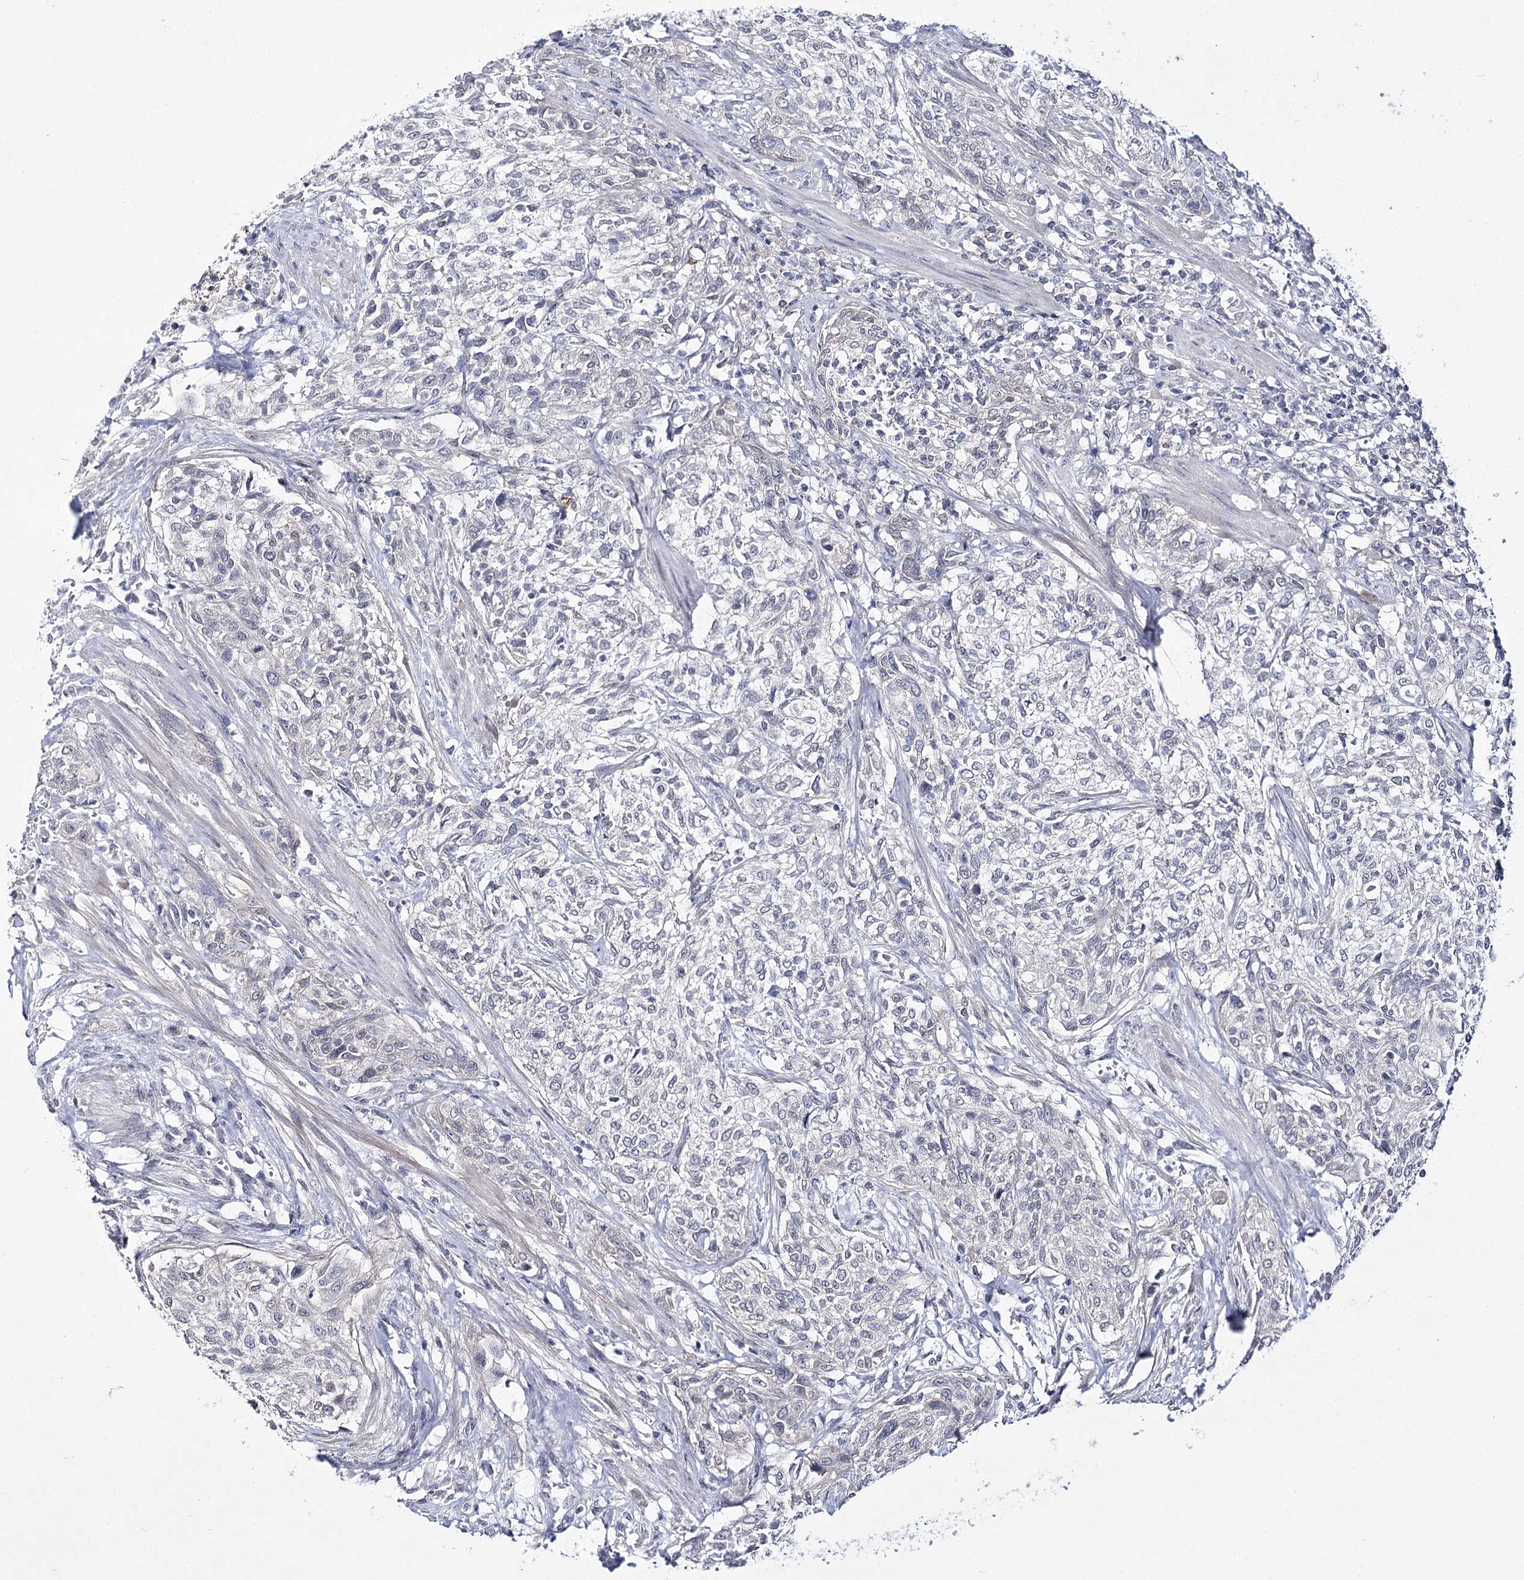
{"staining": {"intensity": "negative", "quantity": "none", "location": "none"}, "tissue": "urothelial cancer", "cell_type": "Tumor cells", "image_type": "cancer", "snomed": [{"axis": "morphology", "description": "Normal tissue, NOS"}, {"axis": "morphology", "description": "Urothelial carcinoma, NOS"}, {"axis": "topography", "description": "Urinary bladder"}, {"axis": "topography", "description": "Peripheral nerve tissue"}], "caption": "Tumor cells are negative for protein expression in human urothelial cancer.", "gene": "ATP10B", "patient": {"sex": "male", "age": 35}}